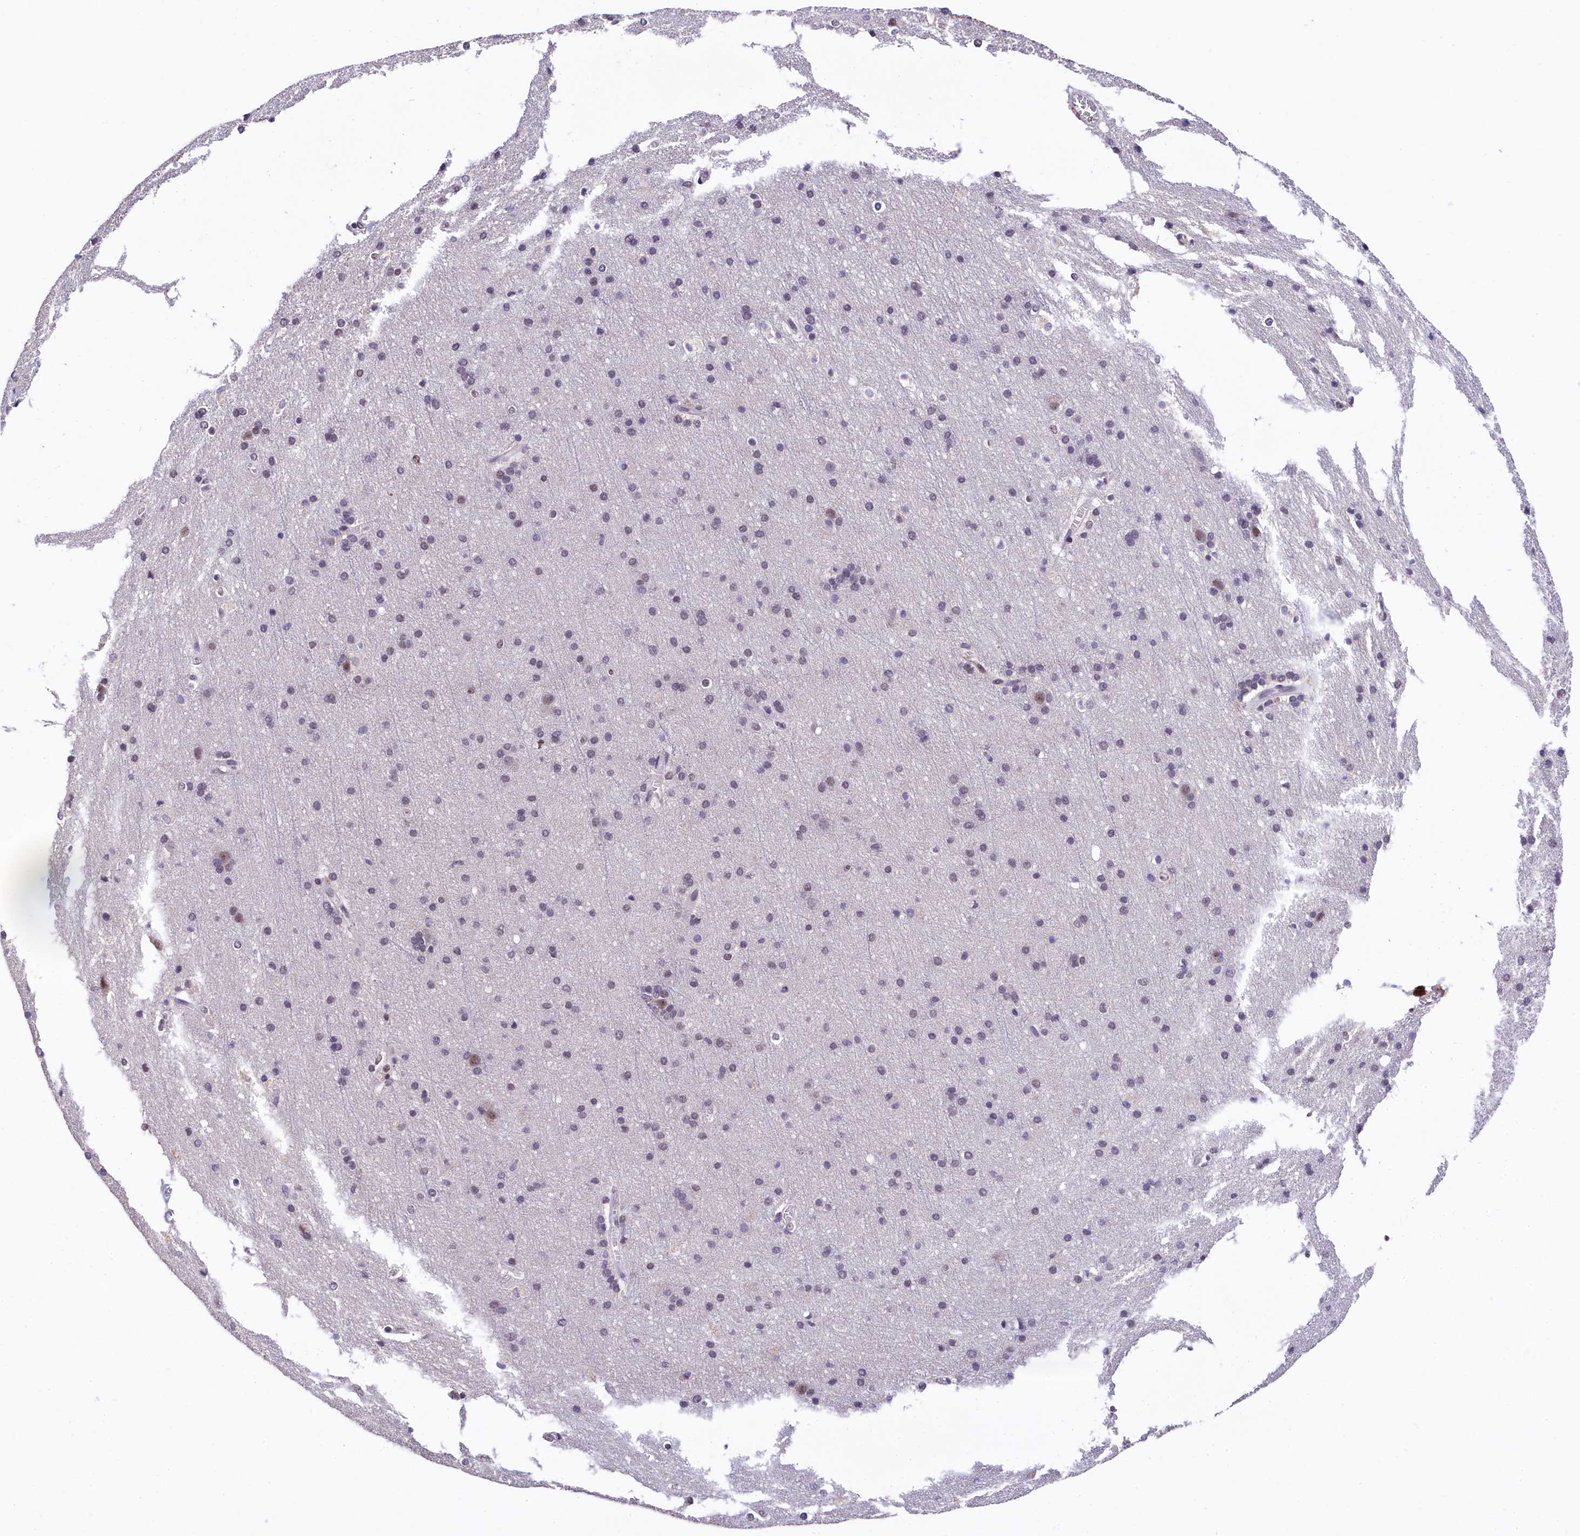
{"staining": {"intensity": "negative", "quantity": "none", "location": "none"}, "tissue": "cerebral cortex", "cell_type": "Endothelial cells", "image_type": "normal", "snomed": [{"axis": "morphology", "description": "Normal tissue, NOS"}, {"axis": "topography", "description": "Cerebral cortex"}], "caption": "Image shows no significant protein expression in endothelial cells of benign cerebral cortex. Brightfield microscopy of immunohistochemistry stained with DAB (brown) and hematoxylin (blue), captured at high magnification.", "gene": "HECTD4", "patient": {"sex": "male", "age": 54}}